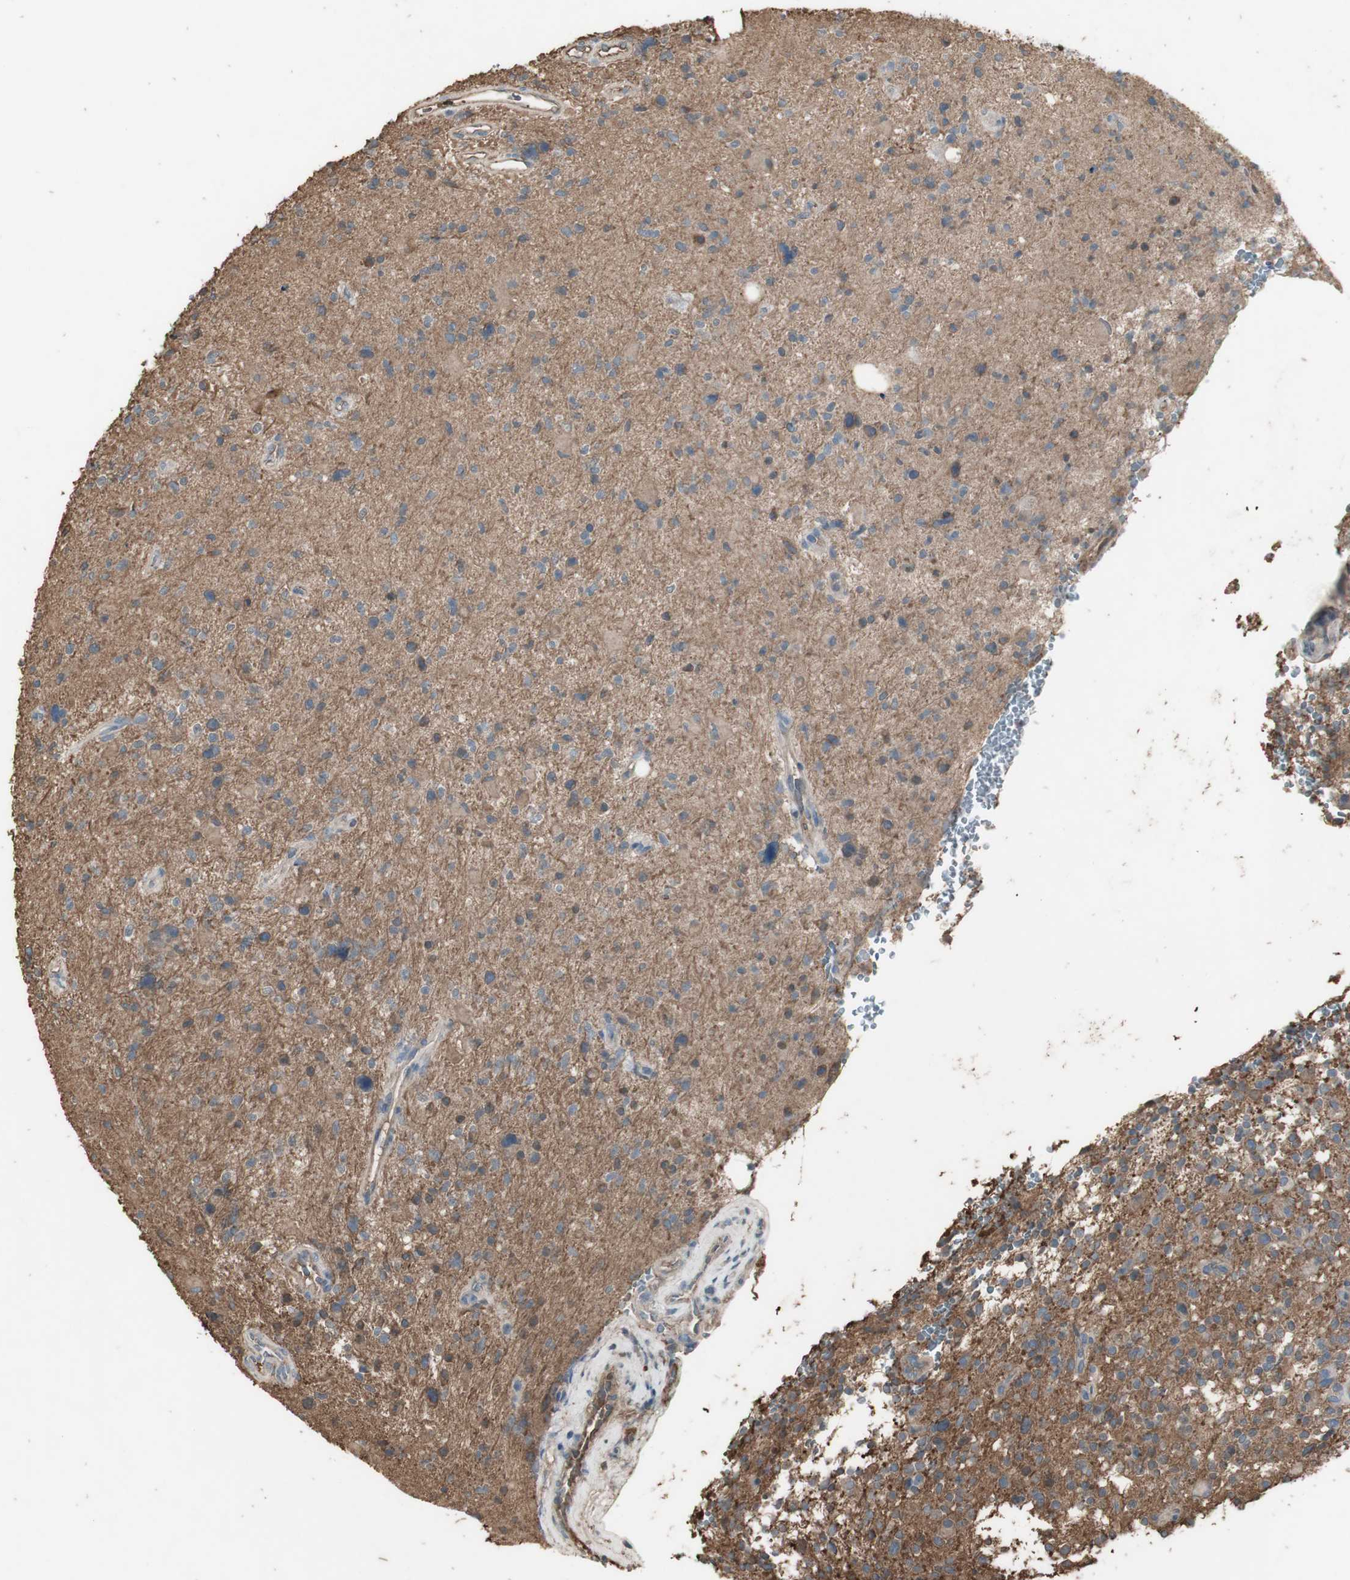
{"staining": {"intensity": "negative", "quantity": "none", "location": "none"}, "tissue": "glioma", "cell_type": "Tumor cells", "image_type": "cancer", "snomed": [{"axis": "morphology", "description": "Glioma, malignant, High grade"}, {"axis": "topography", "description": "Brain"}], "caption": "A histopathology image of human malignant glioma (high-grade) is negative for staining in tumor cells.", "gene": "MMP14", "patient": {"sex": "male", "age": 48}}